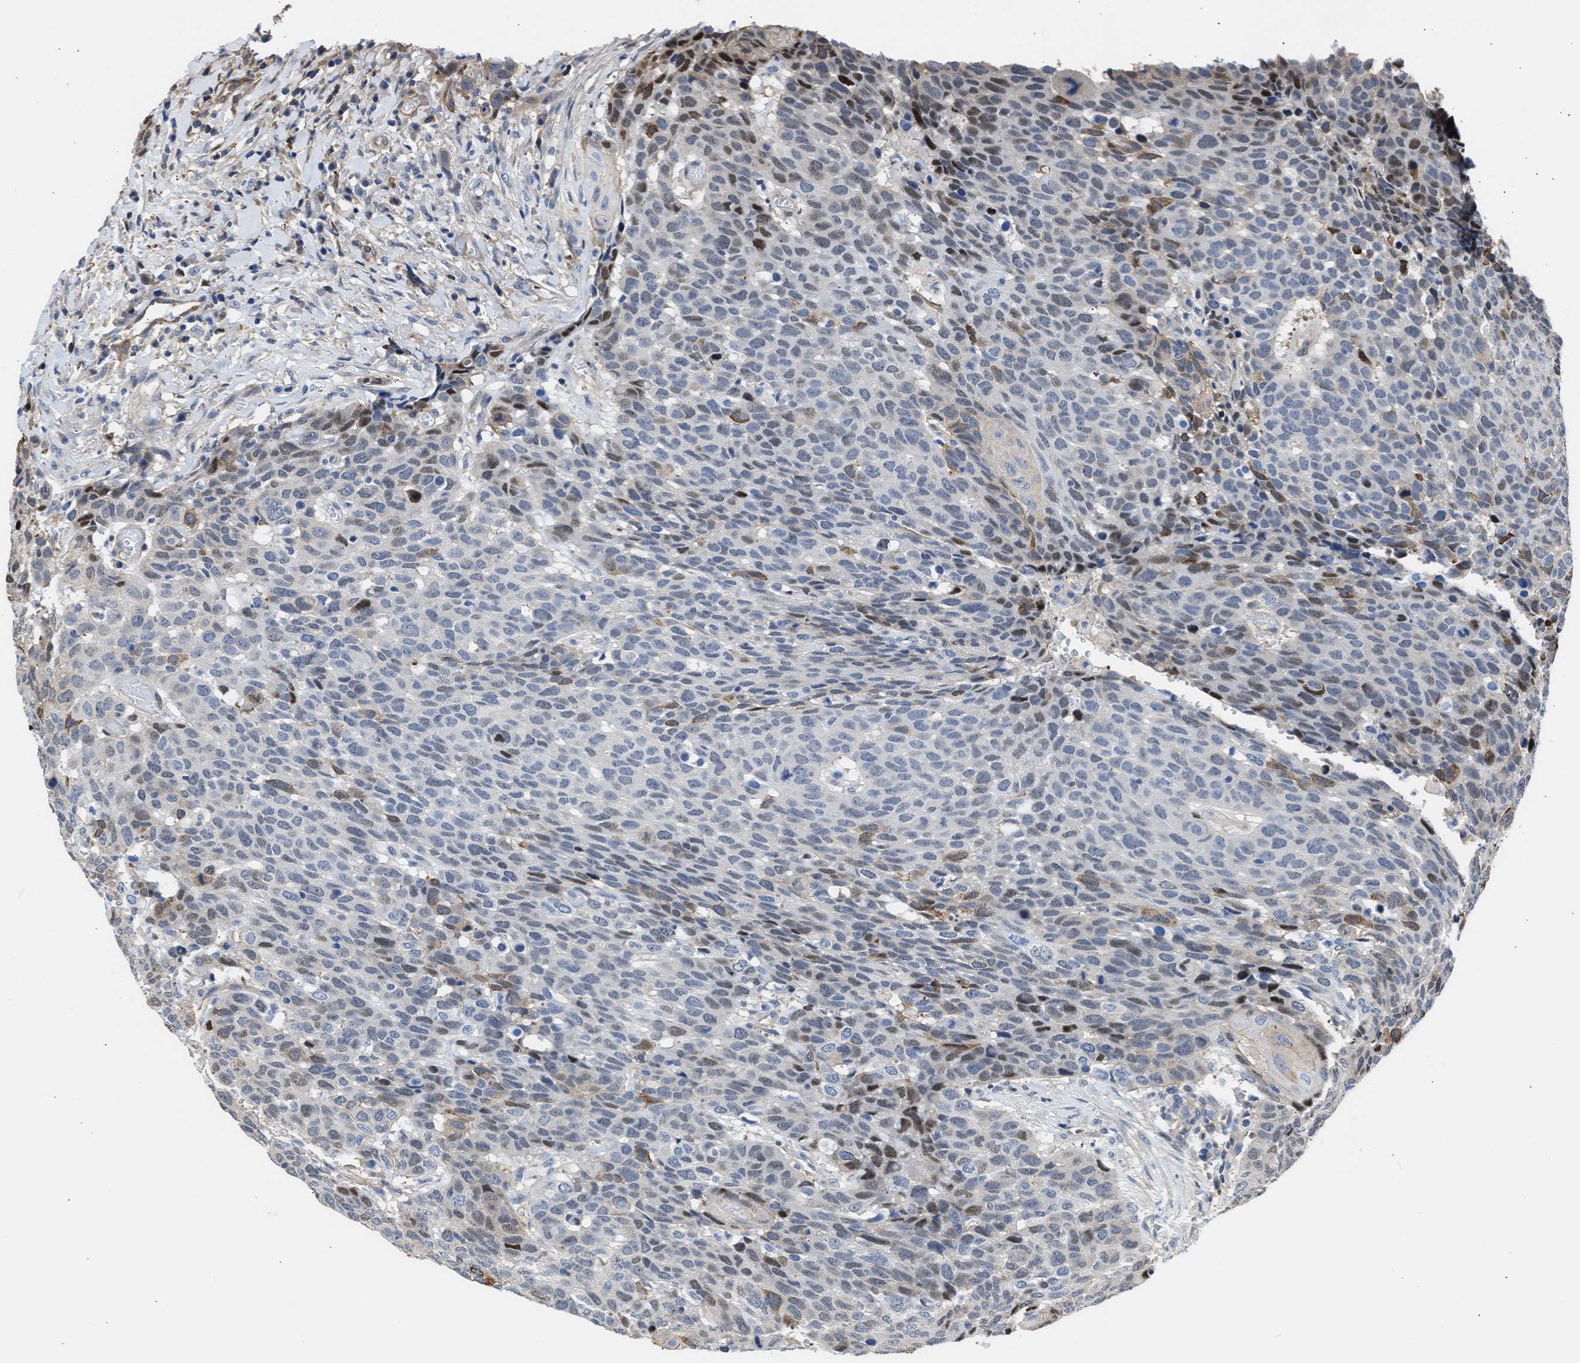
{"staining": {"intensity": "strong", "quantity": "25%-75%", "location": "nuclear"}, "tissue": "head and neck cancer", "cell_type": "Tumor cells", "image_type": "cancer", "snomed": [{"axis": "morphology", "description": "Squamous cell carcinoma, NOS"}, {"axis": "topography", "description": "Head-Neck"}], "caption": "High-magnification brightfield microscopy of head and neck squamous cell carcinoma stained with DAB (brown) and counterstained with hematoxylin (blue). tumor cells exhibit strong nuclear staining is present in about25%-75% of cells. (DAB = brown stain, brightfield microscopy at high magnification).", "gene": "MAS1L", "patient": {"sex": "male", "age": 66}}